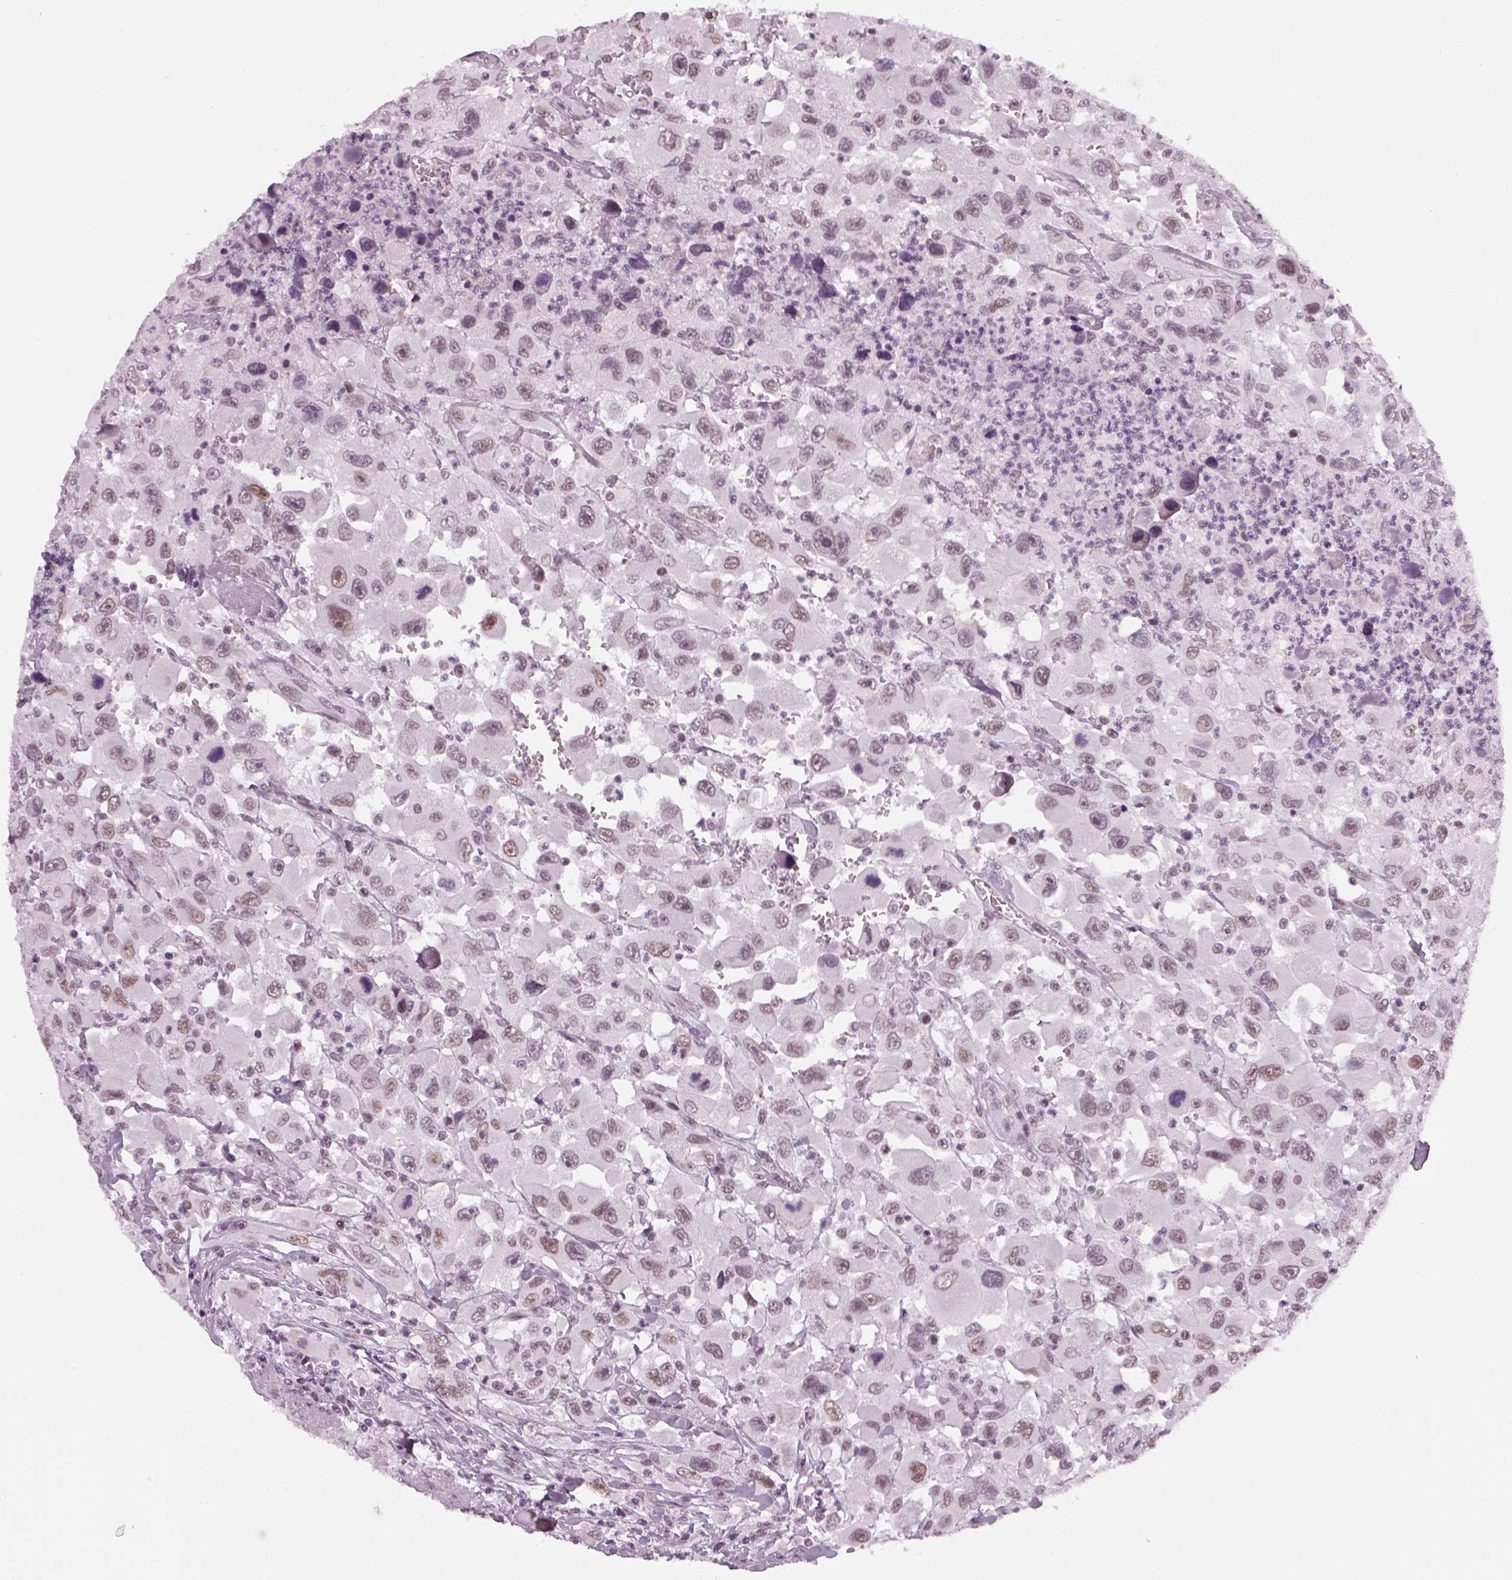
{"staining": {"intensity": "weak", "quantity": "<25%", "location": "nuclear"}, "tissue": "head and neck cancer", "cell_type": "Tumor cells", "image_type": "cancer", "snomed": [{"axis": "morphology", "description": "Squamous cell carcinoma, NOS"}, {"axis": "morphology", "description": "Squamous cell carcinoma, metastatic, NOS"}, {"axis": "topography", "description": "Oral tissue"}, {"axis": "topography", "description": "Head-Neck"}], "caption": "A high-resolution image shows IHC staining of metastatic squamous cell carcinoma (head and neck), which exhibits no significant staining in tumor cells. (DAB (3,3'-diaminobenzidine) IHC with hematoxylin counter stain).", "gene": "KCNG2", "patient": {"sex": "female", "age": 85}}